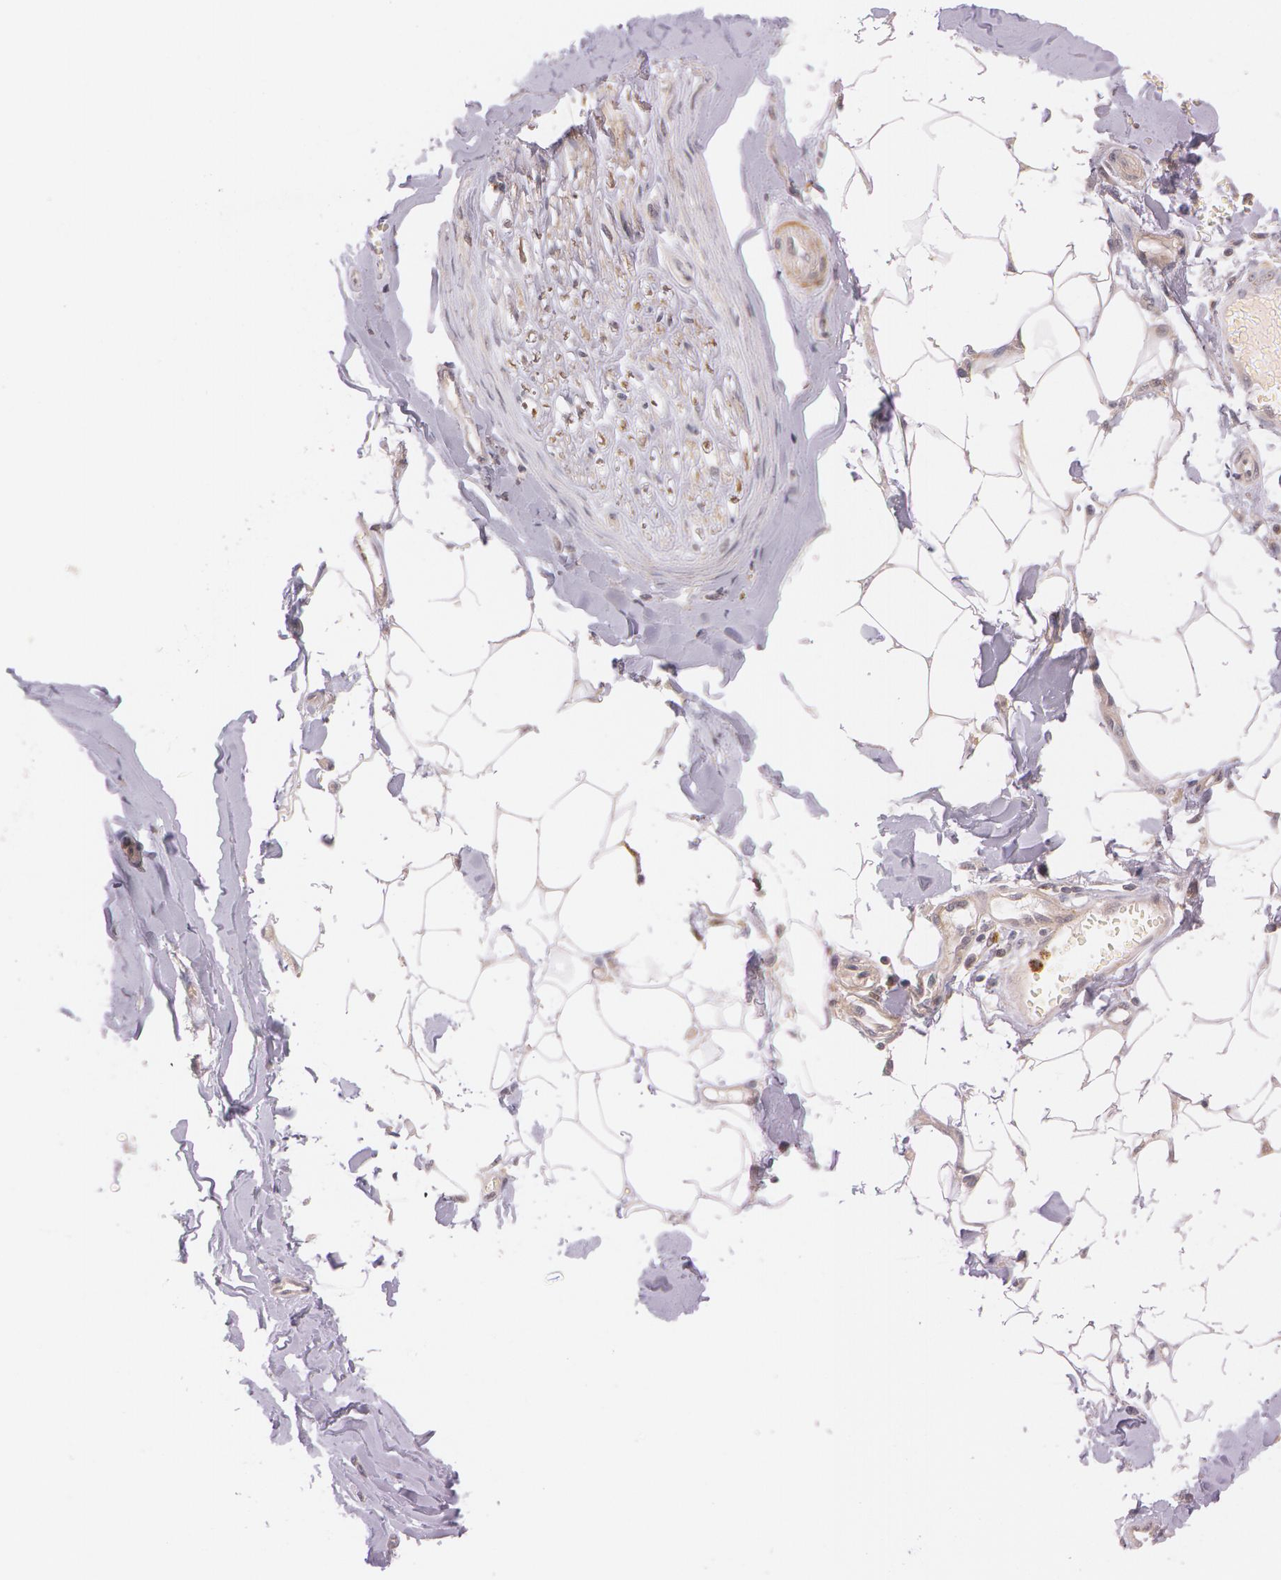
{"staining": {"intensity": "weak", "quantity": ">75%", "location": "cytoplasmic/membranous"}, "tissue": "adipose tissue", "cell_type": "Adipocytes", "image_type": "normal", "snomed": [{"axis": "morphology", "description": "Normal tissue, NOS"}, {"axis": "morphology", "description": "Squamous cell carcinoma, NOS"}, {"axis": "topography", "description": "Skin"}, {"axis": "topography", "description": "Peripheral nerve tissue"}], "caption": "Adipocytes reveal weak cytoplasmic/membranous expression in about >75% of cells in benign adipose tissue. (DAB (3,3'-diaminobenzidine) IHC with brightfield microscopy, high magnification).", "gene": "ATG2B", "patient": {"sex": "male", "age": 83}}